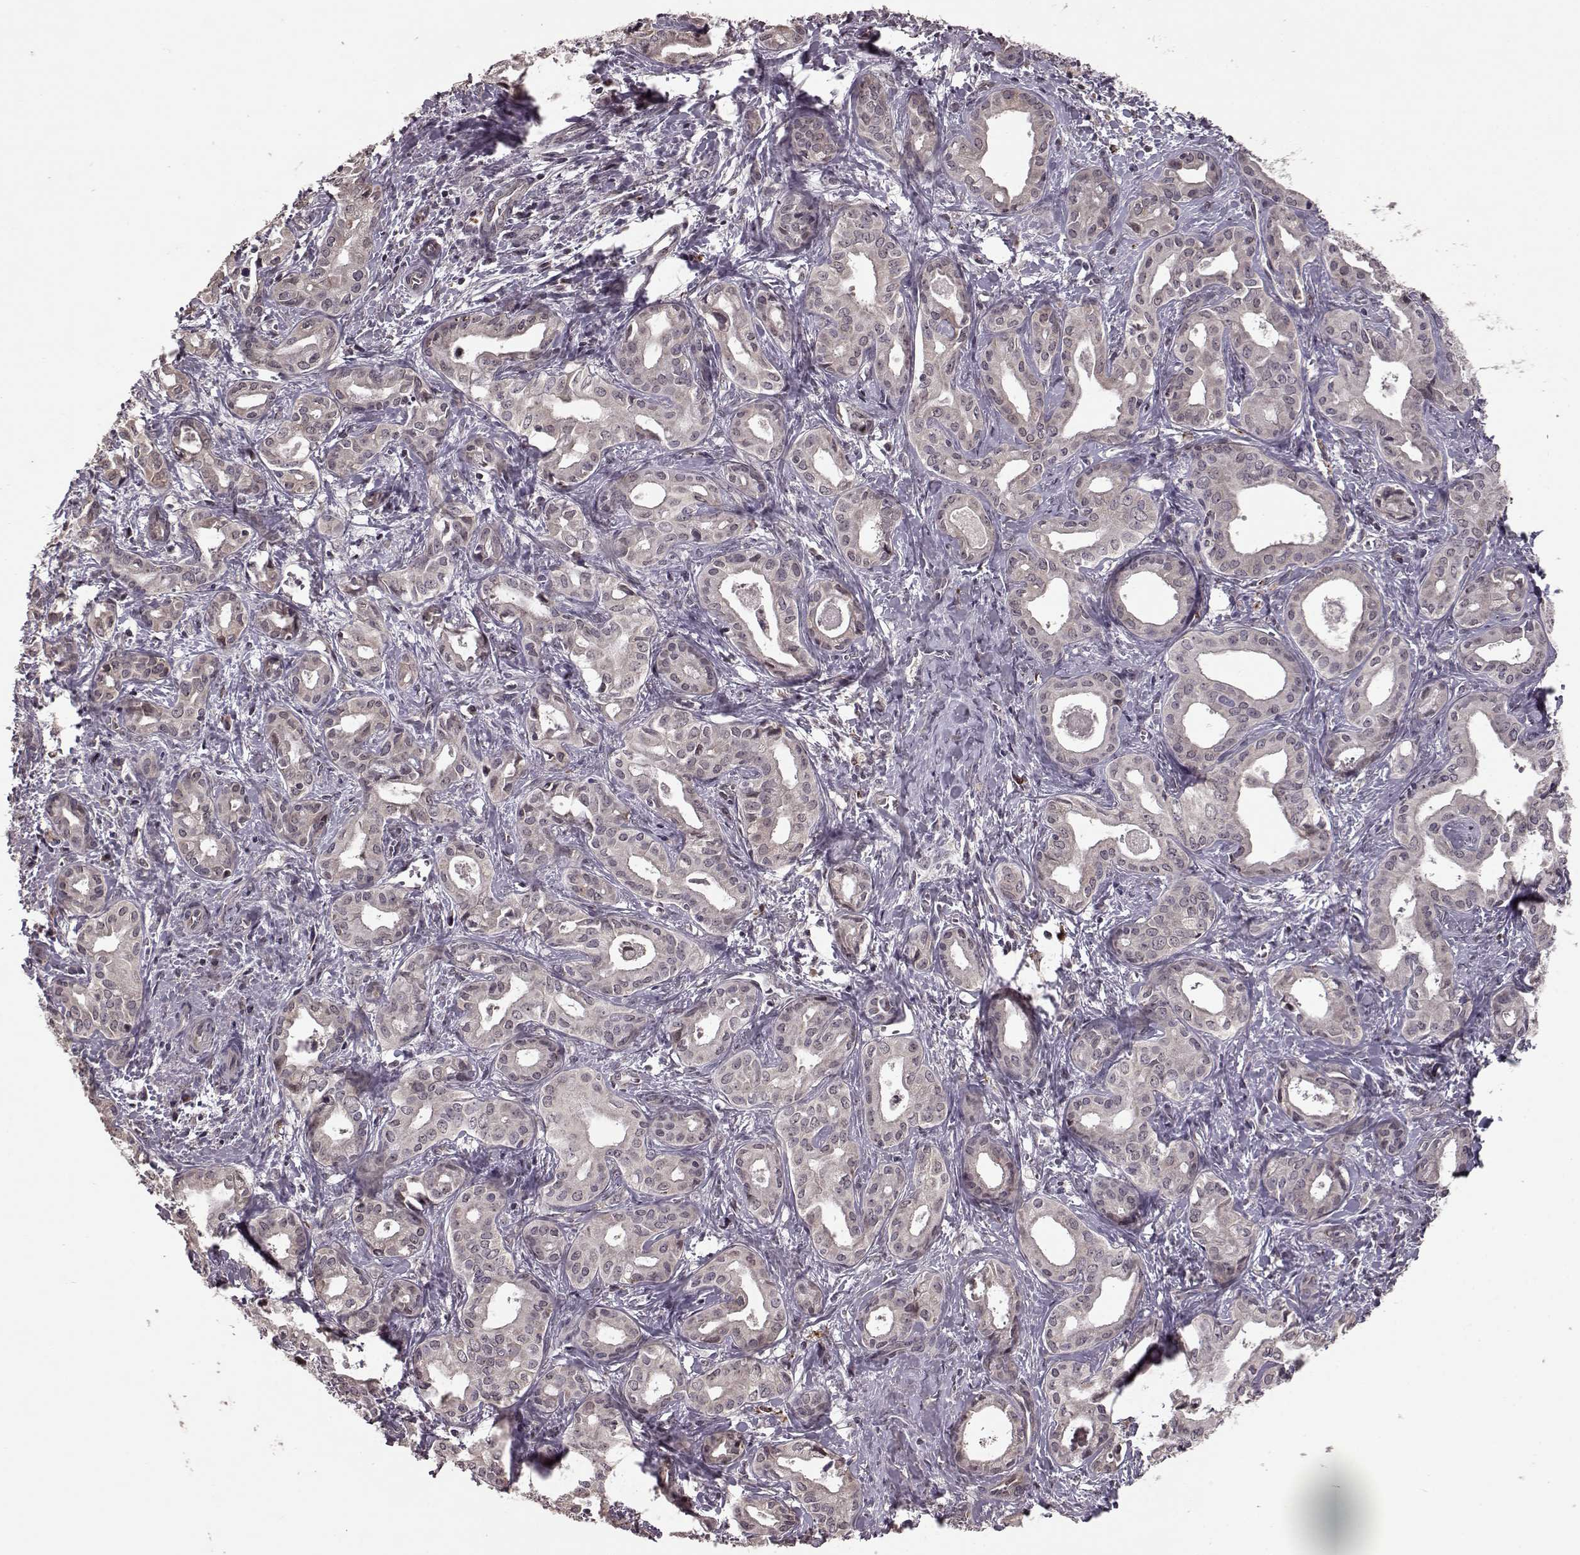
{"staining": {"intensity": "weak", "quantity": ">75%", "location": "cytoplasmic/membranous"}, "tissue": "liver cancer", "cell_type": "Tumor cells", "image_type": "cancer", "snomed": [{"axis": "morphology", "description": "Cholangiocarcinoma"}, {"axis": "topography", "description": "Liver"}], "caption": "The image demonstrates a brown stain indicating the presence of a protein in the cytoplasmic/membranous of tumor cells in cholangiocarcinoma (liver). Using DAB (3,3'-diaminobenzidine) (brown) and hematoxylin (blue) stains, captured at high magnification using brightfield microscopy.", "gene": "ELOVL5", "patient": {"sex": "female", "age": 65}}